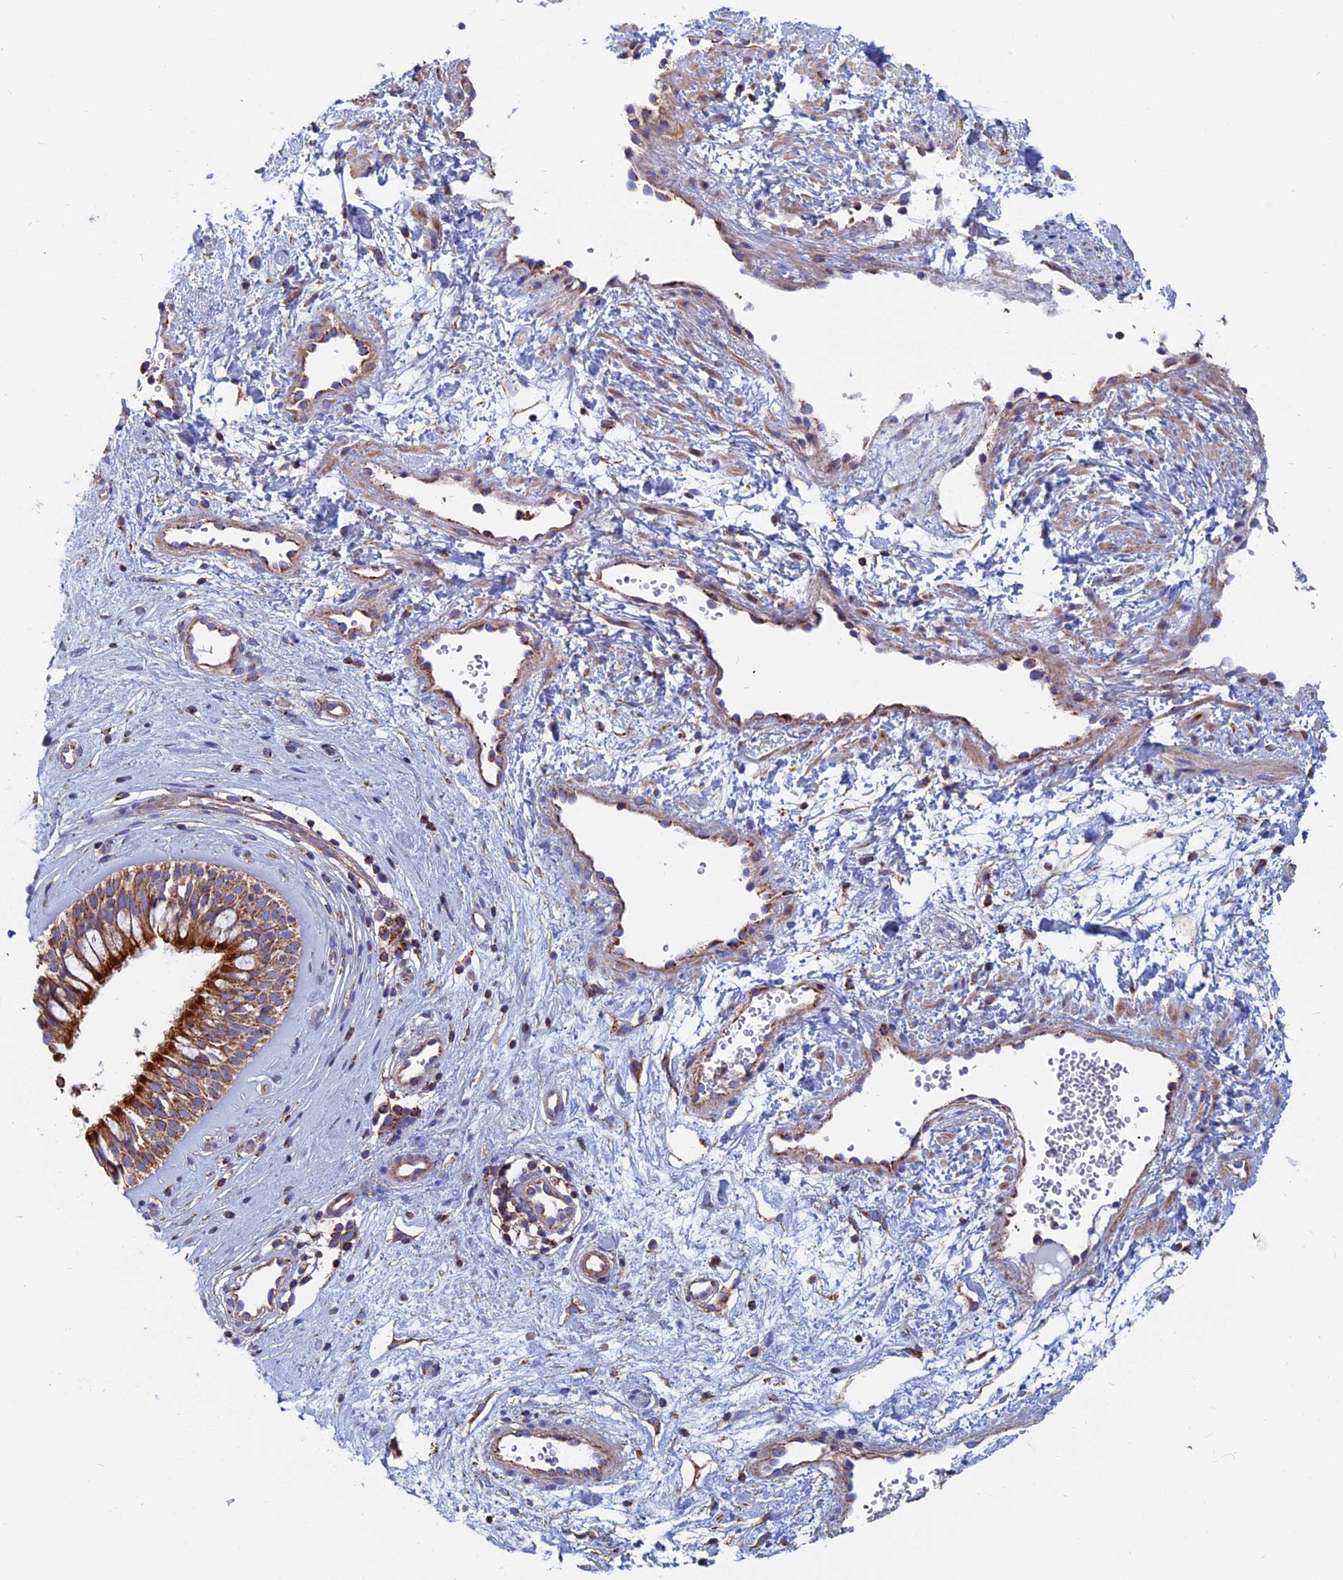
{"staining": {"intensity": "strong", "quantity": ">75%", "location": "cytoplasmic/membranous"}, "tissue": "nasopharynx", "cell_type": "Respiratory epithelial cells", "image_type": "normal", "snomed": [{"axis": "morphology", "description": "Normal tissue, NOS"}, {"axis": "topography", "description": "Nasopharynx"}], "caption": "The photomicrograph shows a brown stain indicating the presence of a protein in the cytoplasmic/membranous of respiratory epithelial cells in nasopharynx.", "gene": "HSD17B8", "patient": {"sex": "male", "age": 32}}